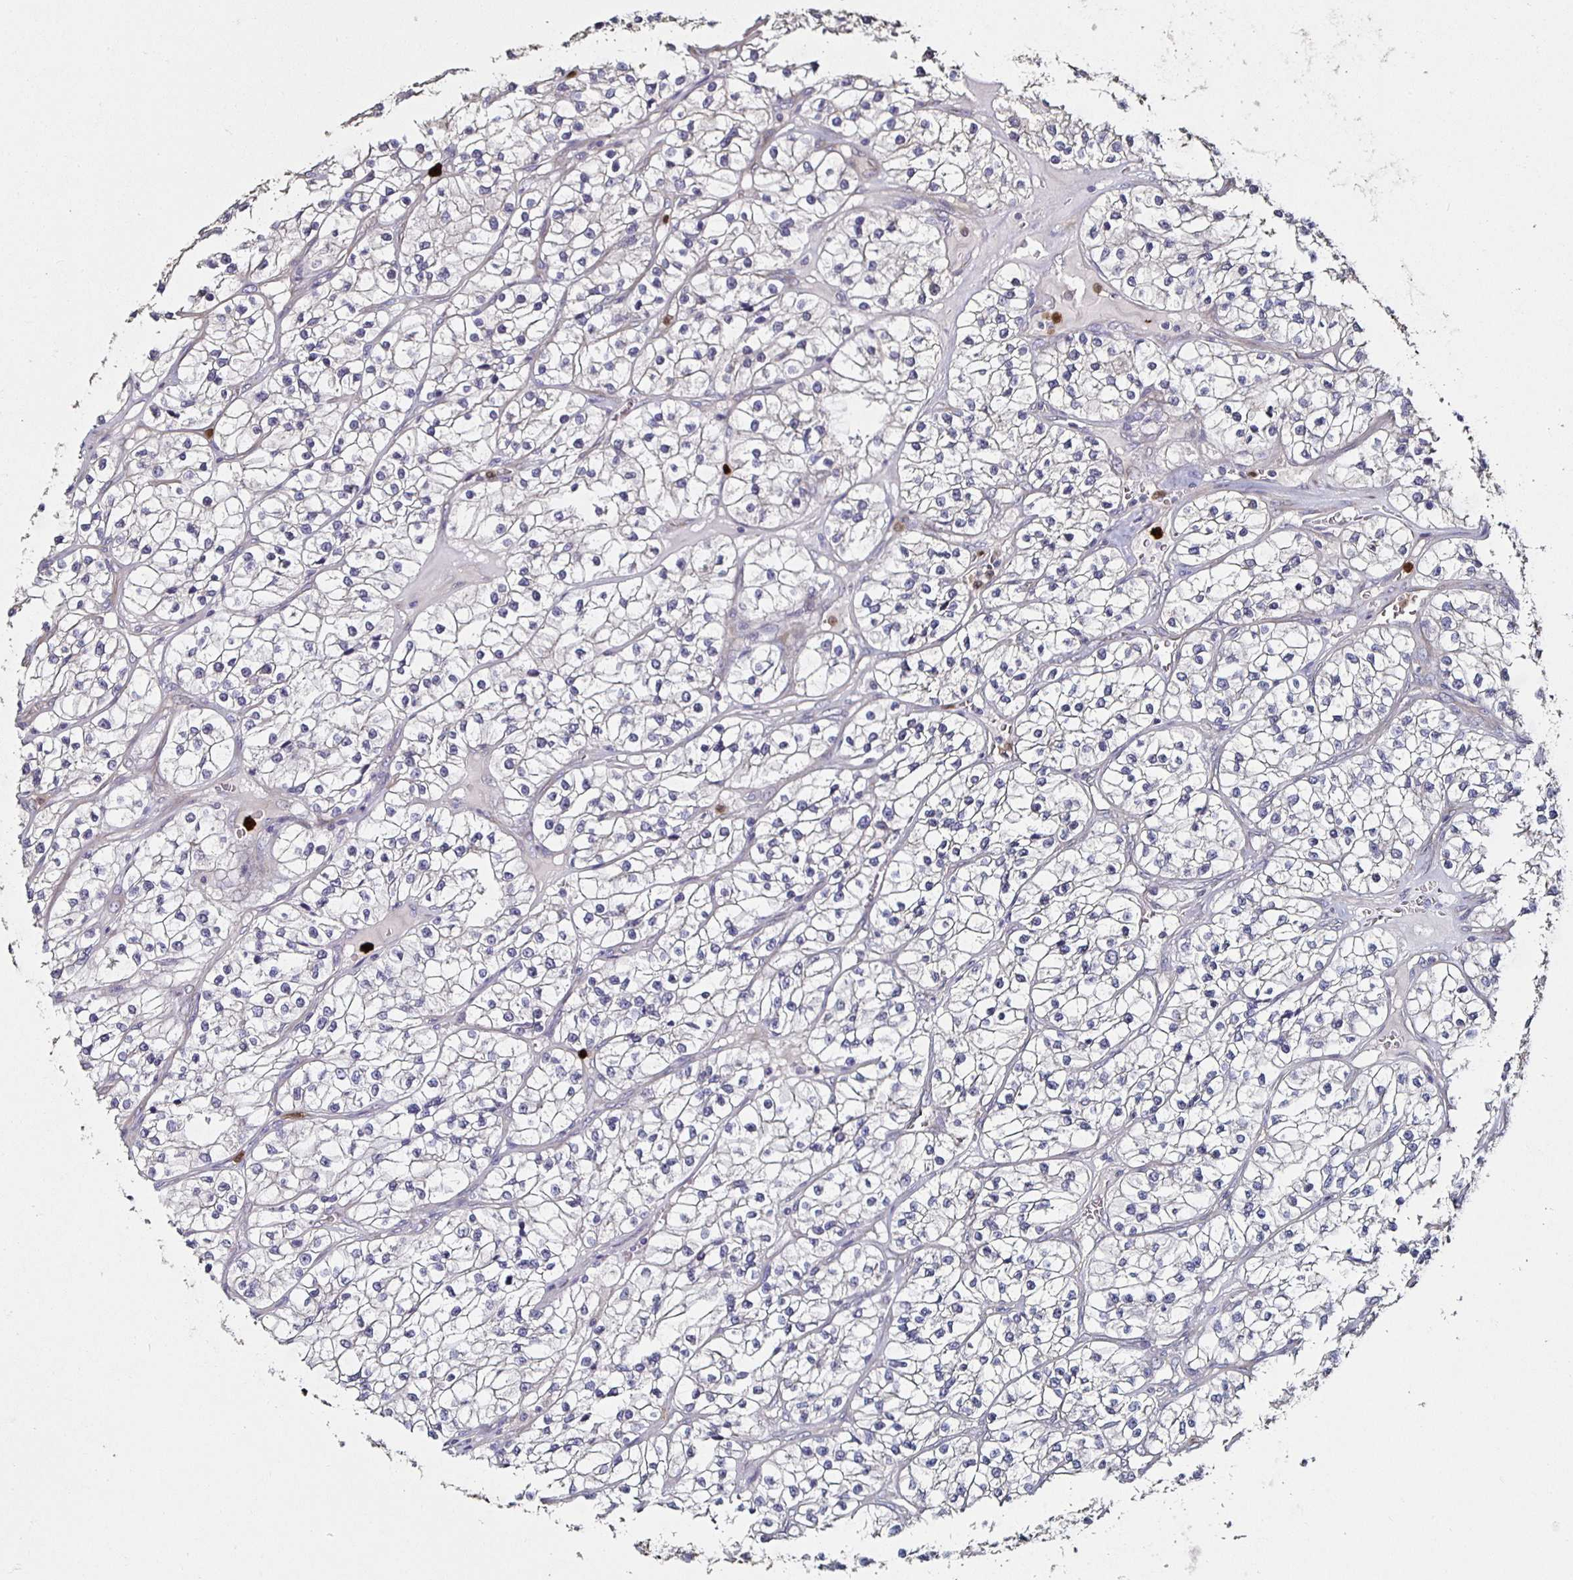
{"staining": {"intensity": "negative", "quantity": "none", "location": "none"}, "tissue": "renal cancer", "cell_type": "Tumor cells", "image_type": "cancer", "snomed": [{"axis": "morphology", "description": "Adenocarcinoma, NOS"}, {"axis": "topography", "description": "Kidney"}], "caption": "Renal cancer (adenocarcinoma) was stained to show a protein in brown. There is no significant staining in tumor cells. (Stains: DAB immunohistochemistry (IHC) with hematoxylin counter stain, Microscopy: brightfield microscopy at high magnification).", "gene": "TLR4", "patient": {"sex": "female", "age": 57}}